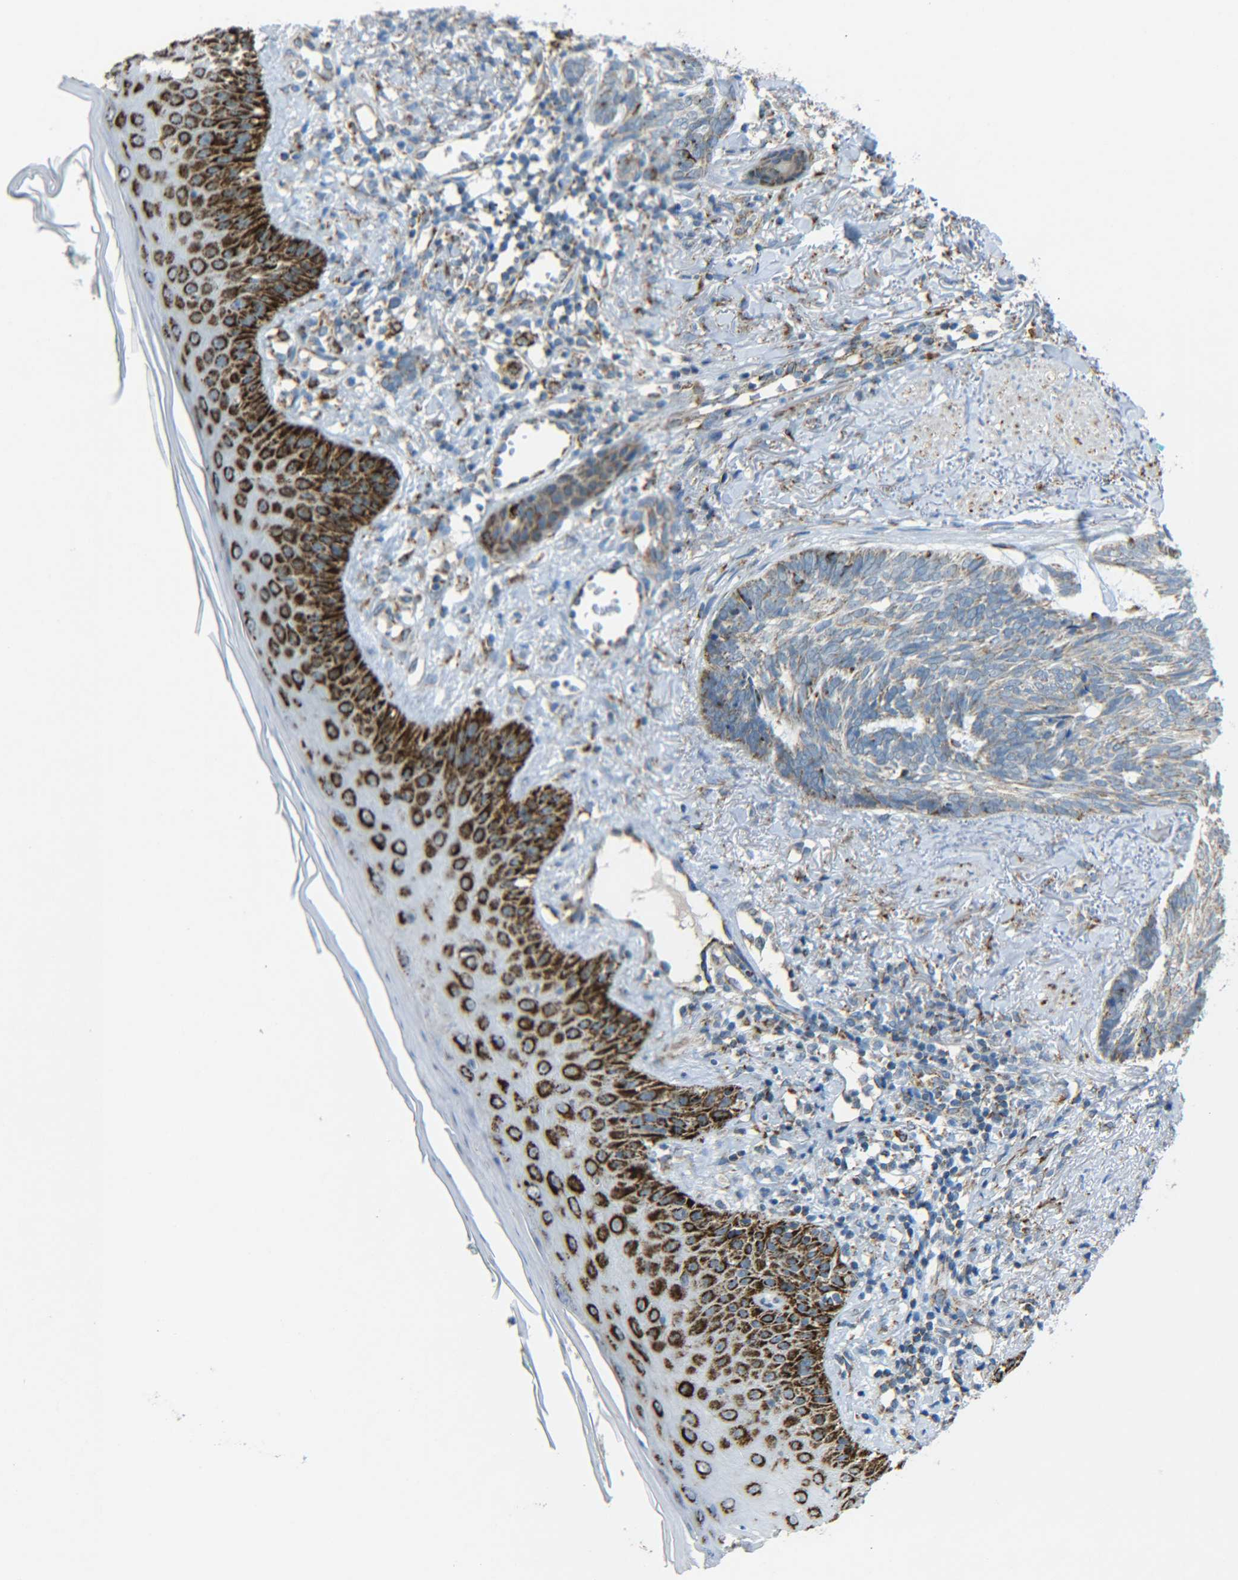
{"staining": {"intensity": "weak", "quantity": ">75%", "location": "cytoplasmic/membranous"}, "tissue": "skin cancer", "cell_type": "Tumor cells", "image_type": "cancer", "snomed": [{"axis": "morphology", "description": "Basal cell carcinoma"}, {"axis": "topography", "description": "Skin"}], "caption": "Immunohistochemistry (IHC) of human skin basal cell carcinoma reveals low levels of weak cytoplasmic/membranous expression in approximately >75% of tumor cells. (DAB (3,3'-diaminobenzidine) IHC, brown staining for protein, blue staining for nuclei).", "gene": "CYB5R1", "patient": {"sex": "male", "age": 43}}